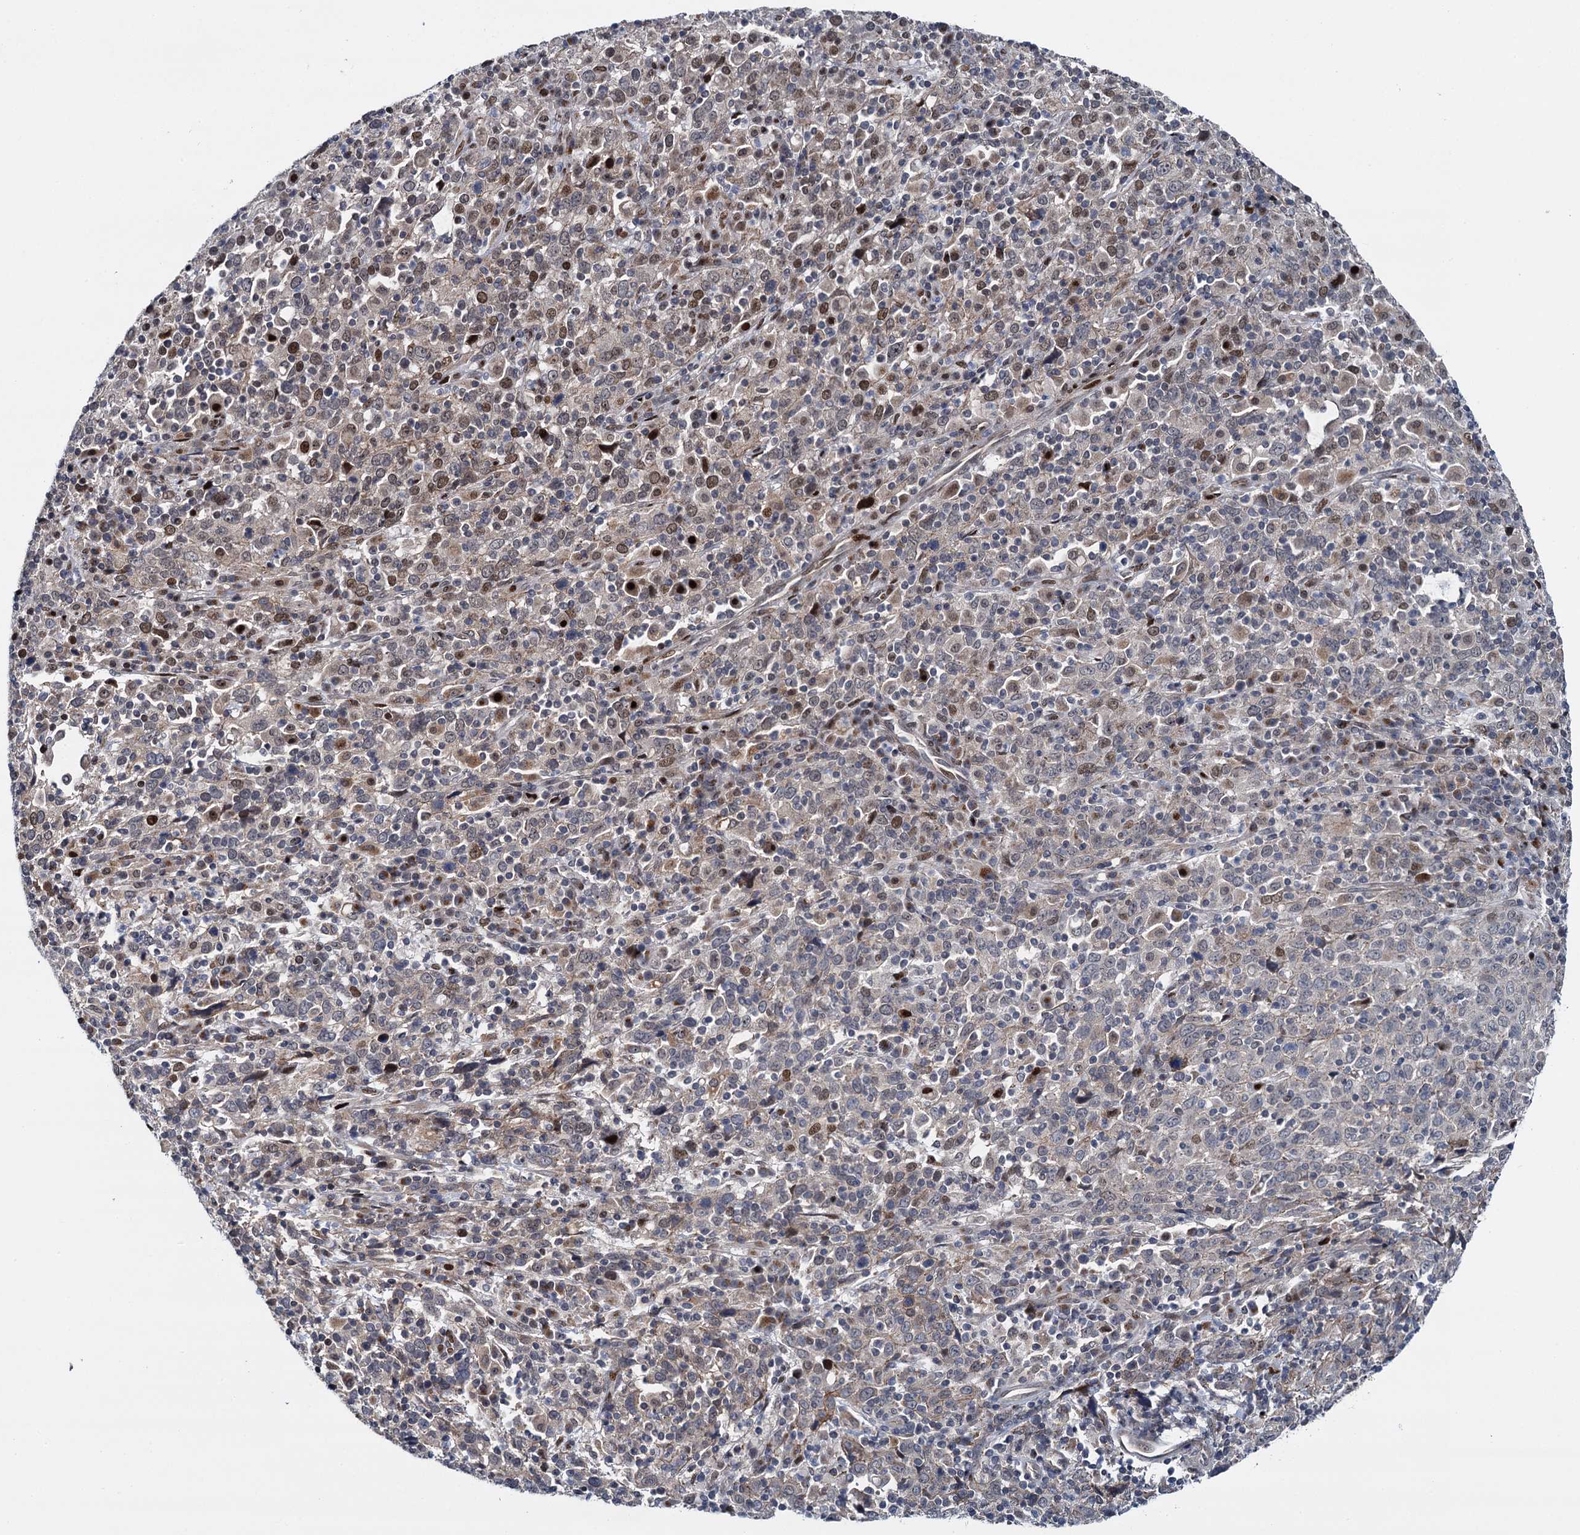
{"staining": {"intensity": "moderate", "quantity": "<25%", "location": "nuclear"}, "tissue": "cervical cancer", "cell_type": "Tumor cells", "image_type": "cancer", "snomed": [{"axis": "morphology", "description": "Squamous cell carcinoma, NOS"}, {"axis": "topography", "description": "Cervix"}], "caption": "Cervical squamous cell carcinoma stained with IHC exhibits moderate nuclear expression in approximately <25% of tumor cells.", "gene": "RUFY2", "patient": {"sex": "female", "age": 46}}